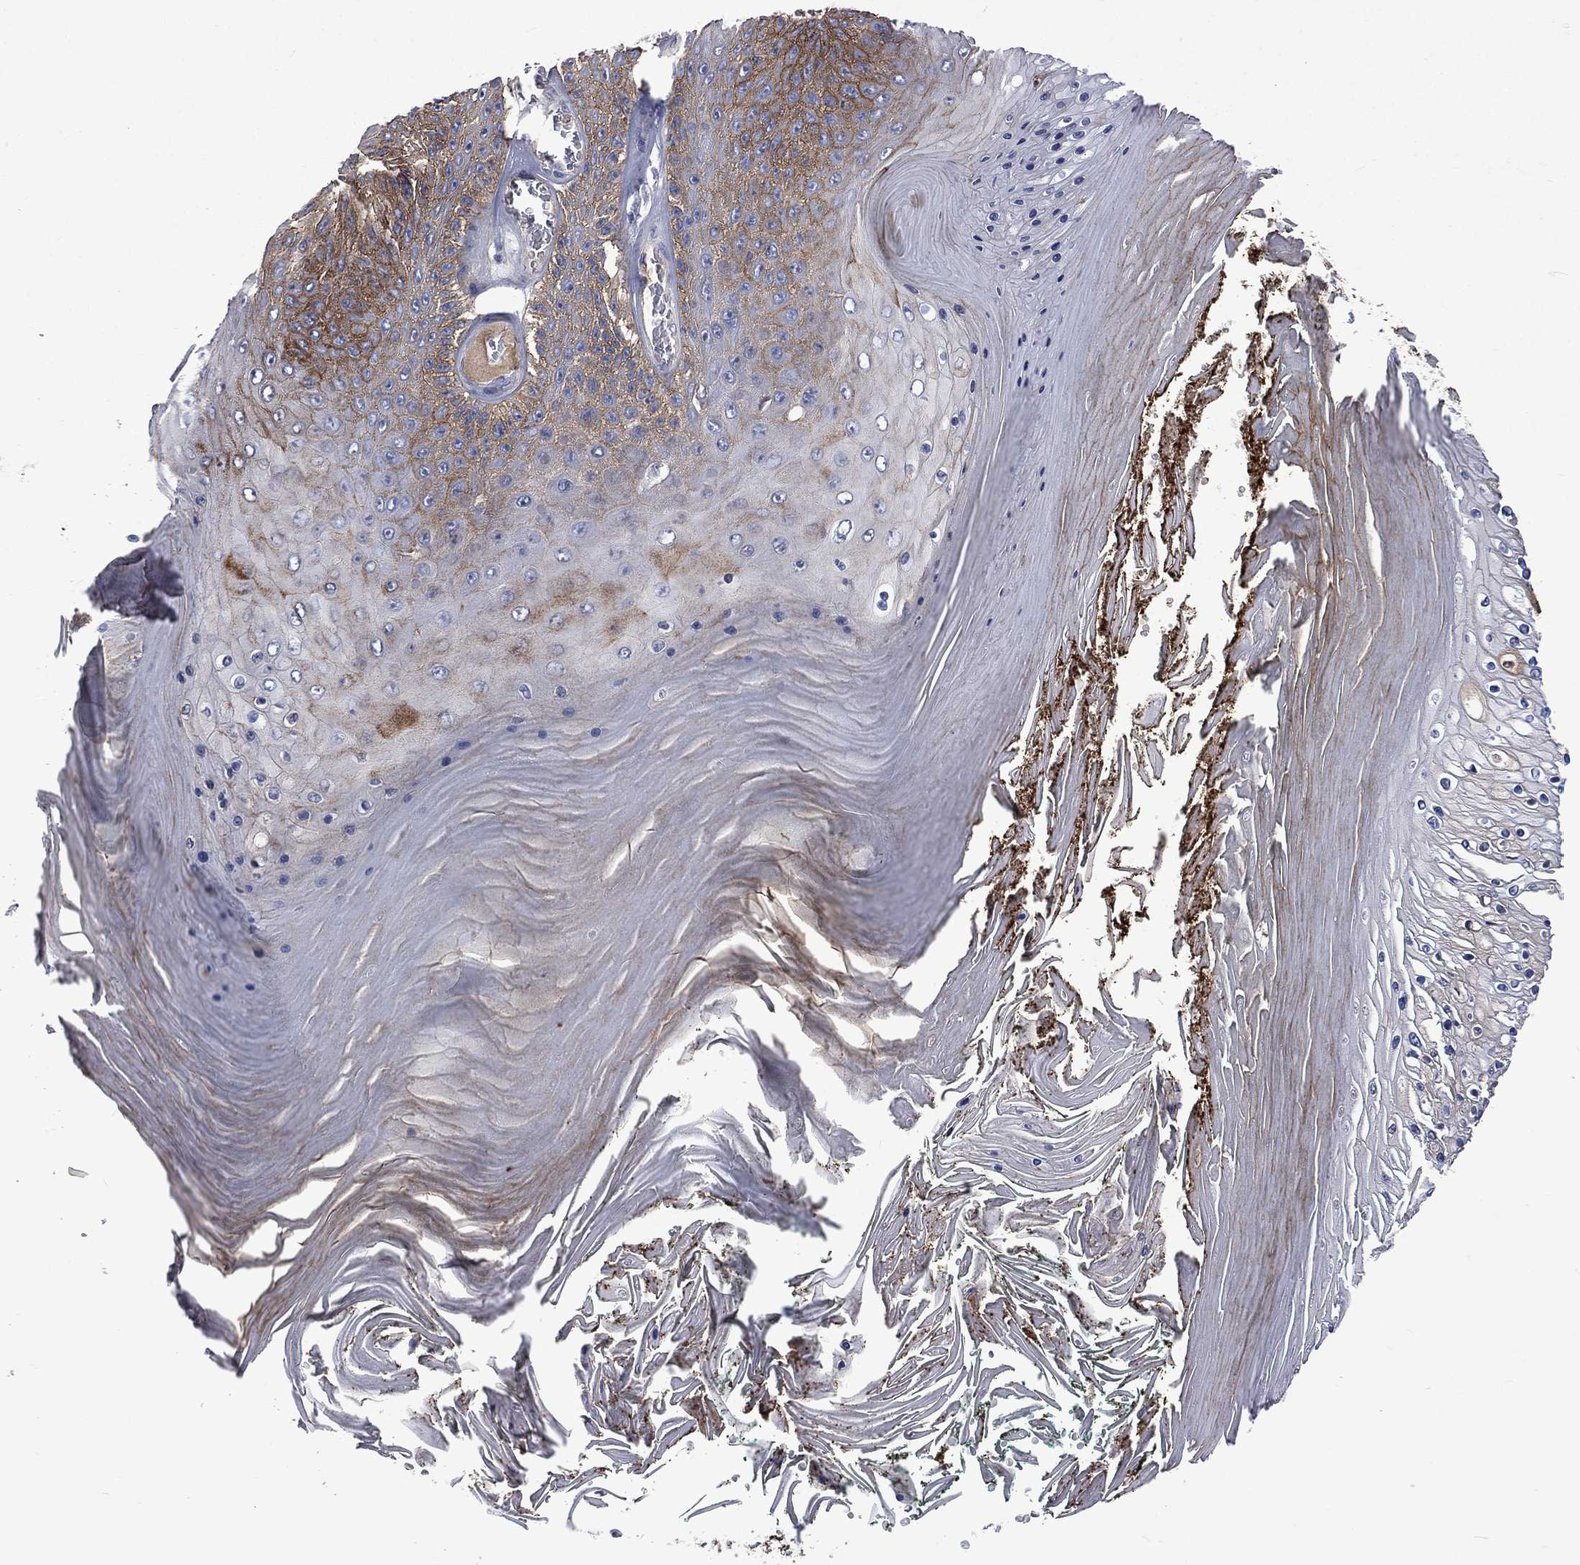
{"staining": {"intensity": "strong", "quantity": "<25%", "location": "cytoplasmic/membranous"}, "tissue": "skin cancer", "cell_type": "Tumor cells", "image_type": "cancer", "snomed": [{"axis": "morphology", "description": "Squamous cell carcinoma, NOS"}, {"axis": "topography", "description": "Skin"}], "caption": "Skin squamous cell carcinoma stained with a brown dye displays strong cytoplasmic/membranous positive positivity in approximately <25% of tumor cells.", "gene": "CA12", "patient": {"sex": "male", "age": 62}}